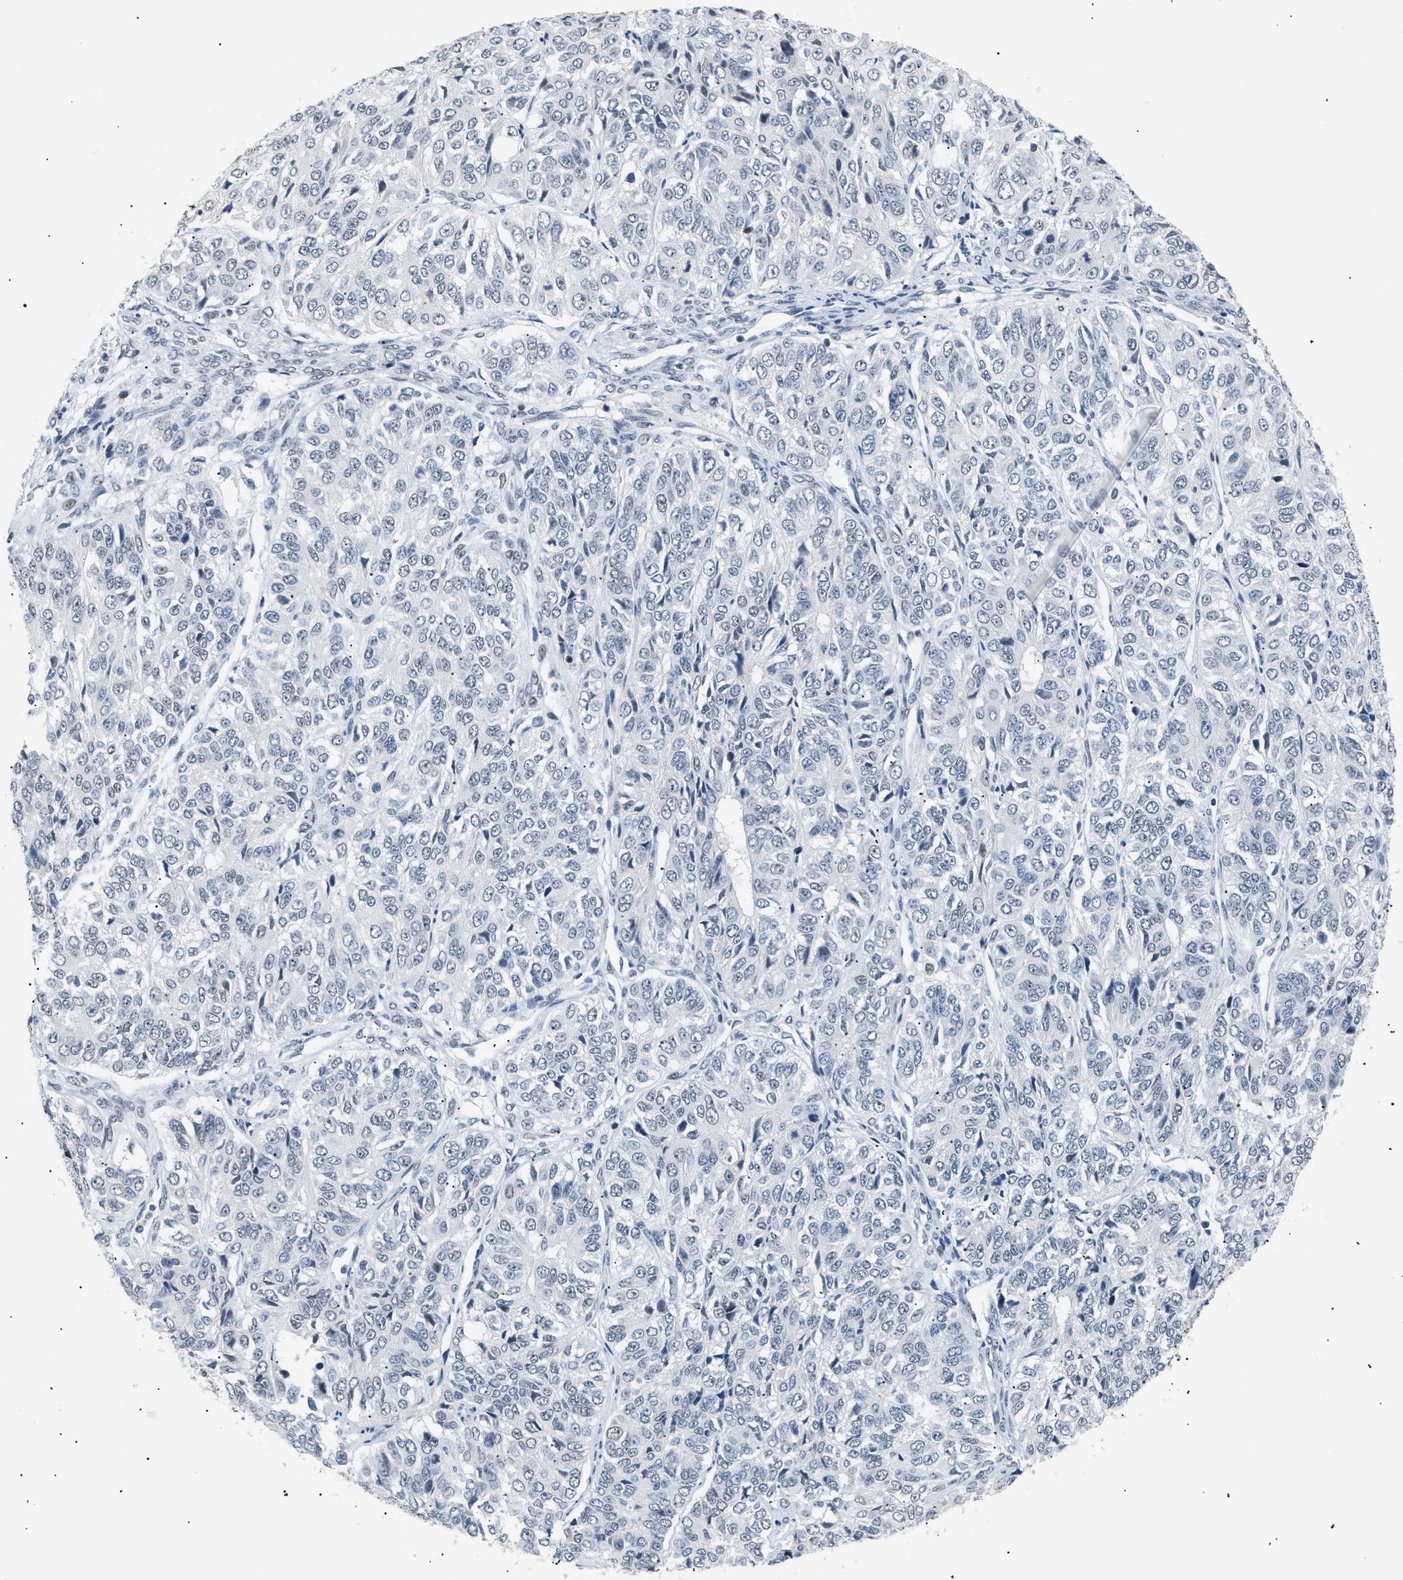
{"staining": {"intensity": "negative", "quantity": "none", "location": "none"}, "tissue": "ovarian cancer", "cell_type": "Tumor cells", "image_type": "cancer", "snomed": [{"axis": "morphology", "description": "Carcinoma, endometroid"}, {"axis": "topography", "description": "Ovary"}], "caption": "Tumor cells are negative for brown protein staining in ovarian cancer (endometroid carcinoma).", "gene": "KCNC3", "patient": {"sex": "female", "age": 51}}